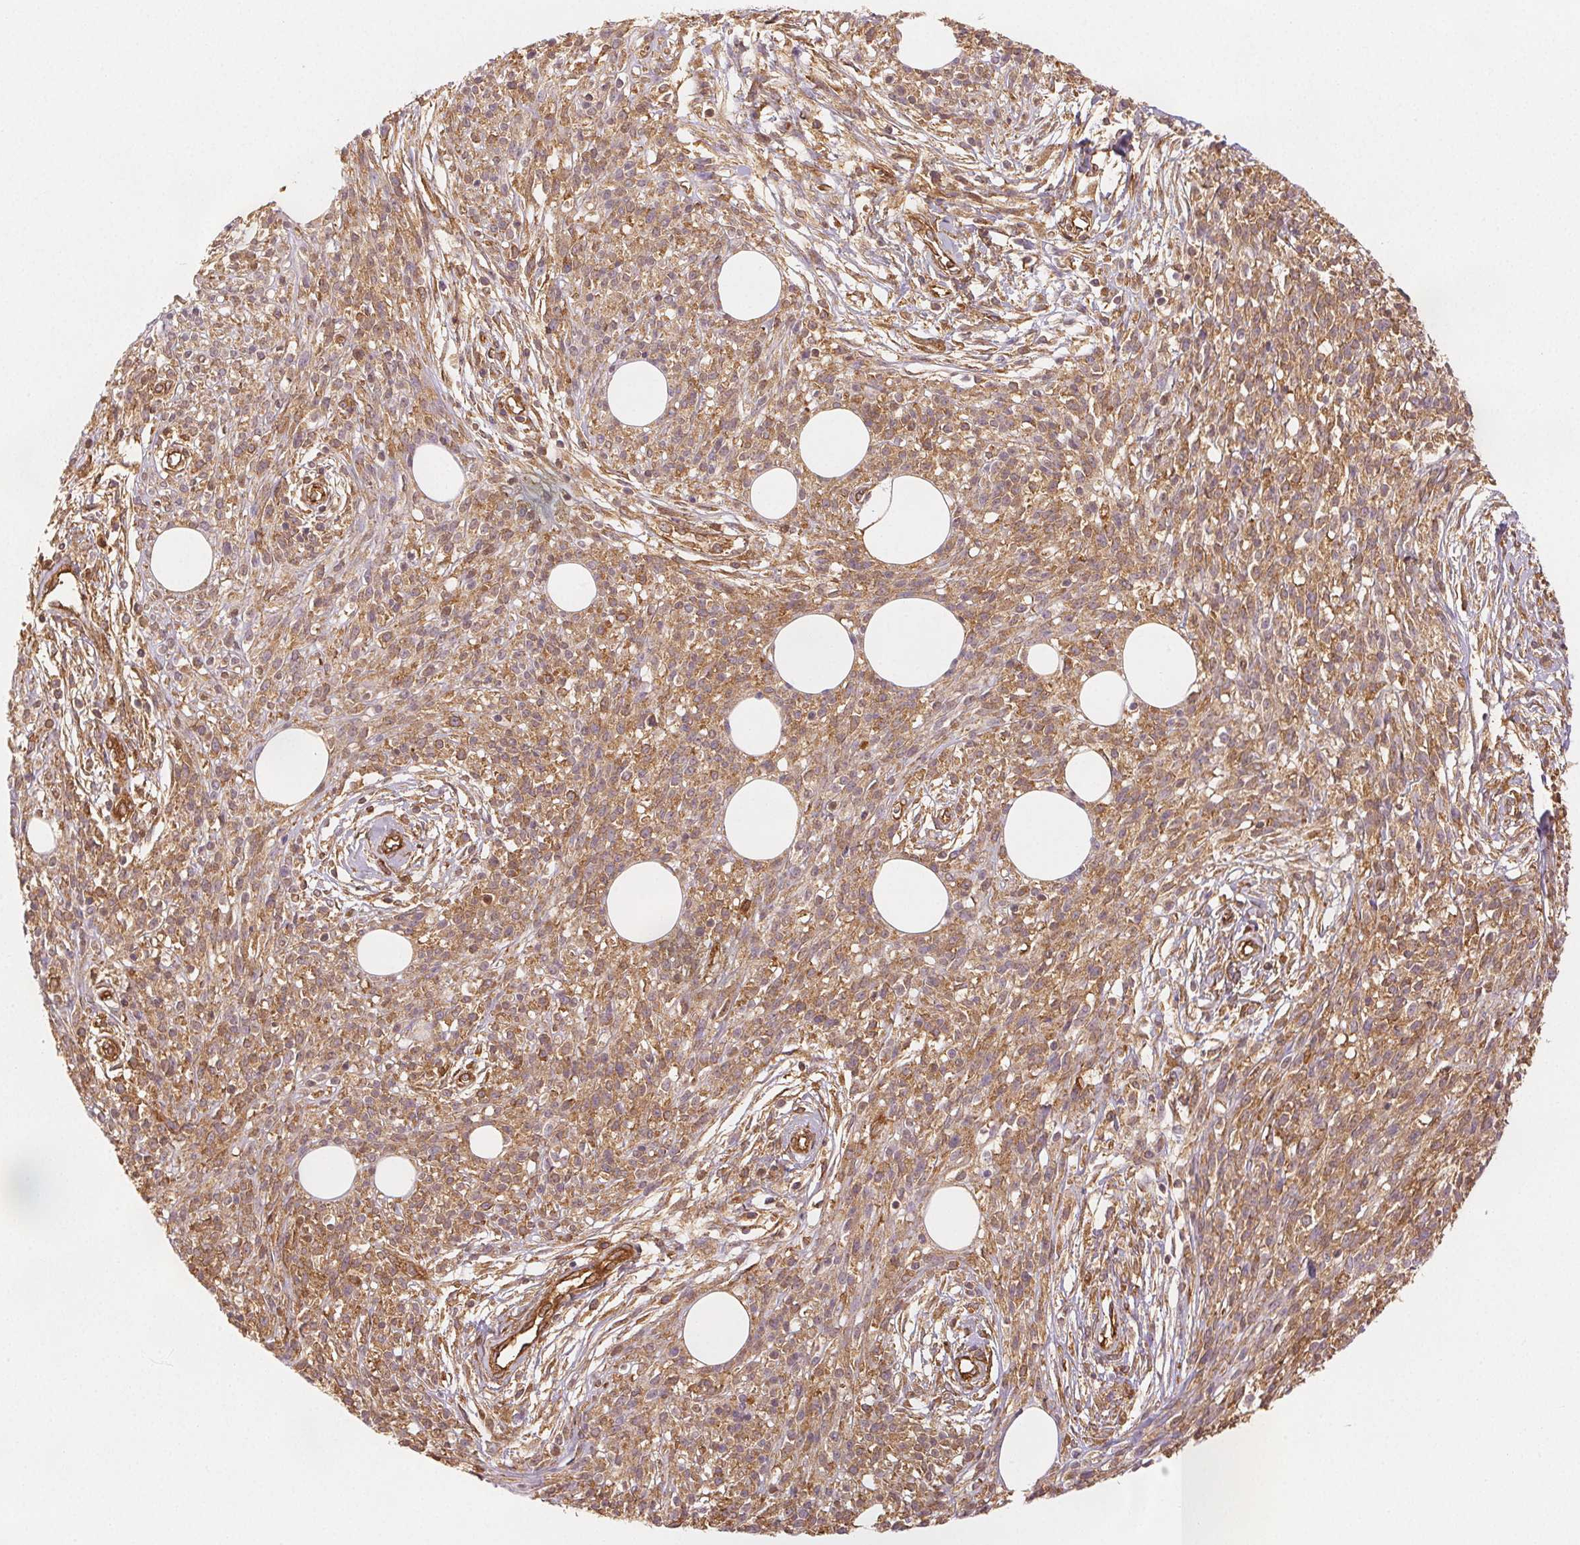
{"staining": {"intensity": "moderate", "quantity": ">75%", "location": "cytoplasmic/membranous"}, "tissue": "melanoma", "cell_type": "Tumor cells", "image_type": "cancer", "snomed": [{"axis": "morphology", "description": "Malignant melanoma, NOS"}, {"axis": "topography", "description": "Skin"}, {"axis": "topography", "description": "Skin of trunk"}], "caption": "Protein expression analysis of melanoma displays moderate cytoplasmic/membranous positivity in about >75% of tumor cells.", "gene": "DIAPH2", "patient": {"sex": "male", "age": 74}}